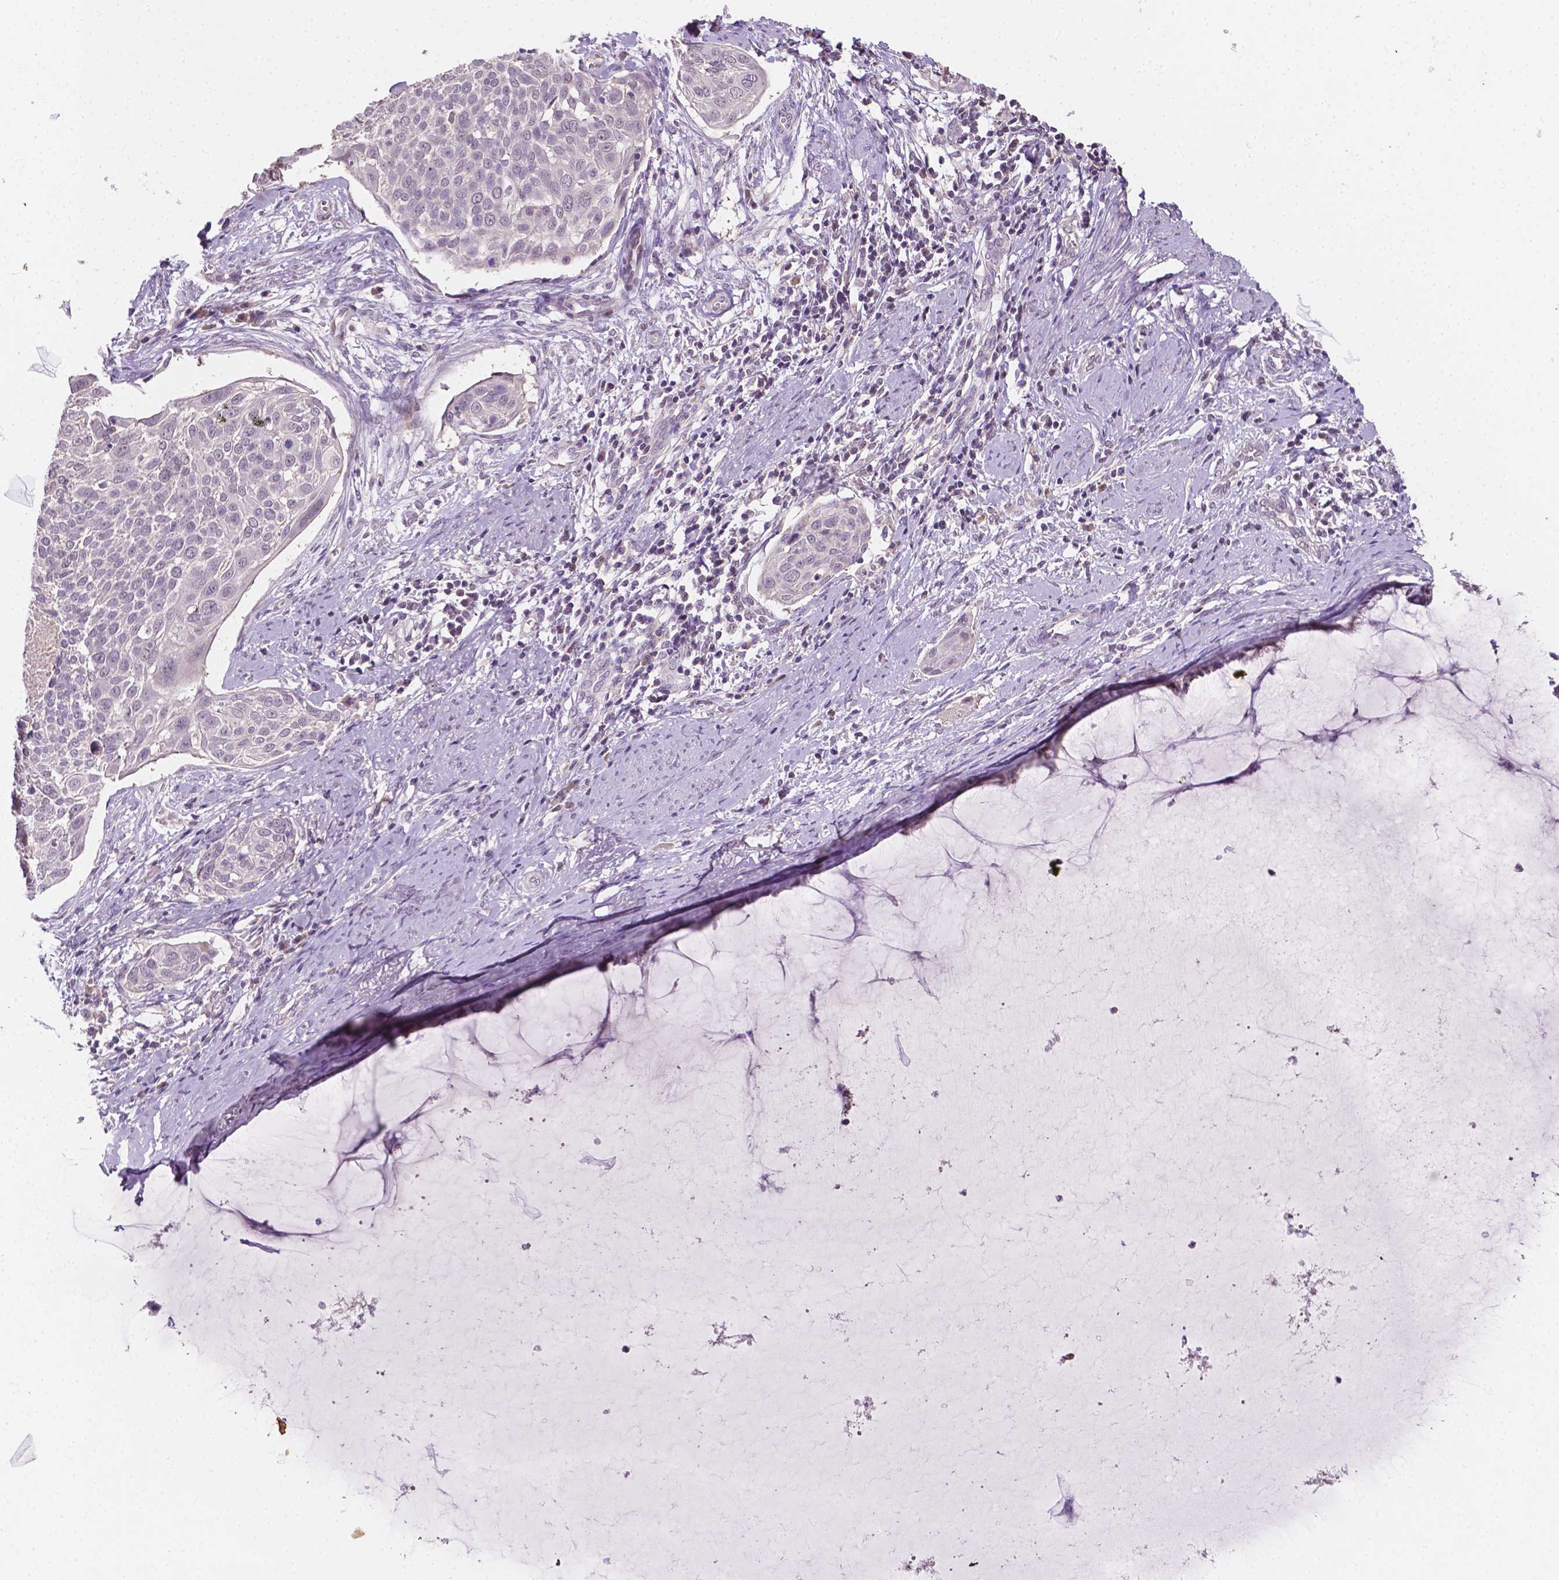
{"staining": {"intensity": "negative", "quantity": "none", "location": "none"}, "tissue": "cervical cancer", "cell_type": "Tumor cells", "image_type": "cancer", "snomed": [{"axis": "morphology", "description": "Squamous cell carcinoma, NOS"}, {"axis": "topography", "description": "Cervix"}], "caption": "Immunohistochemical staining of human cervical cancer (squamous cell carcinoma) shows no significant expression in tumor cells. (DAB IHC visualized using brightfield microscopy, high magnification).", "gene": "MROH6", "patient": {"sex": "female", "age": 39}}